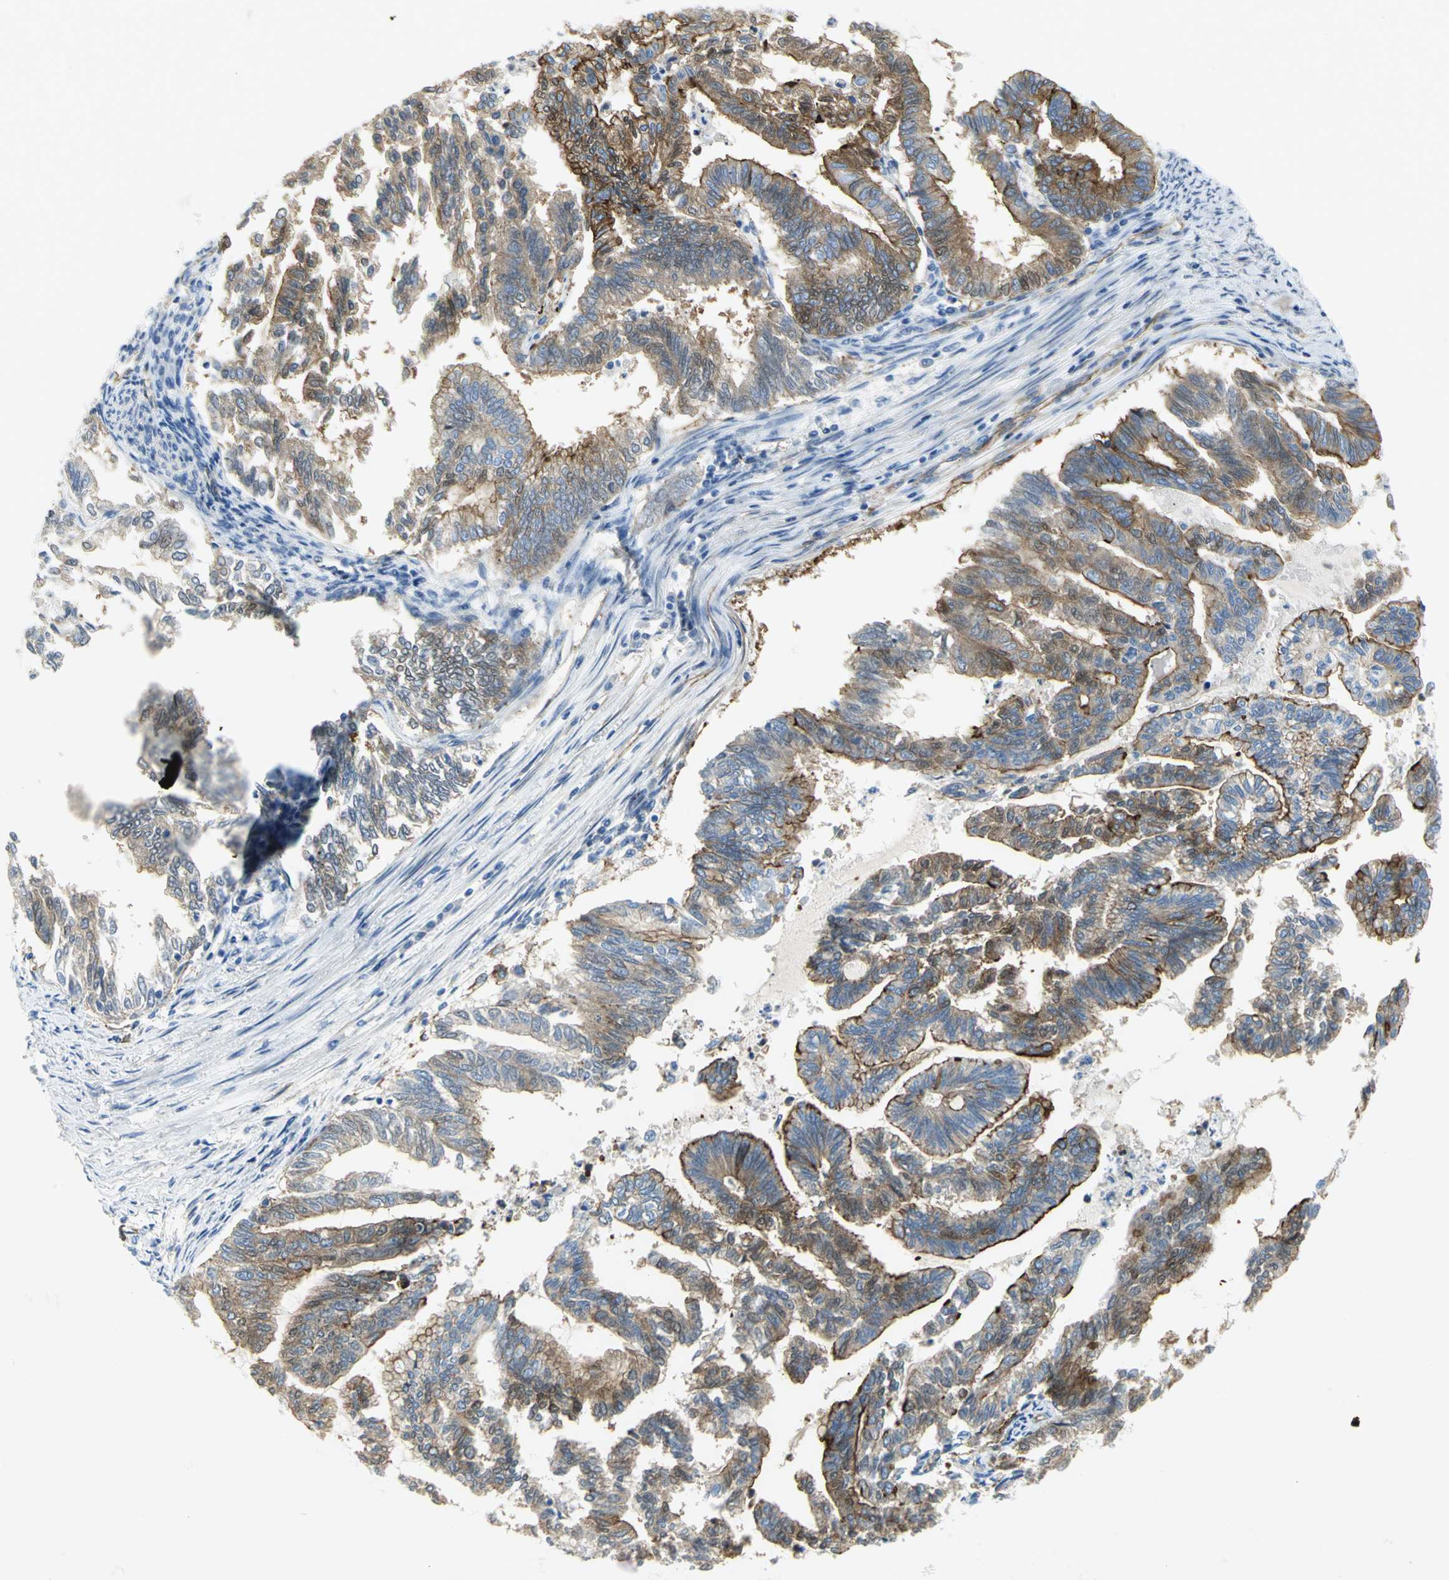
{"staining": {"intensity": "strong", "quantity": ">75%", "location": "cytoplasmic/membranous"}, "tissue": "endometrial cancer", "cell_type": "Tumor cells", "image_type": "cancer", "snomed": [{"axis": "morphology", "description": "Adenocarcinoma, NOS"}, {"axis": "topography", "description": "Endometrium"}], "caption": "Endometrial adenocarcinoma stained with immunohistochemistry (IHC) reveals strong cytoplasmic/membranous expression in about >75% of tumor cells. (Brightfield microscopy of DAB IHC at high magnification).", "gene": "FLNB", "patient": {"sex": "female", "age": 79}}